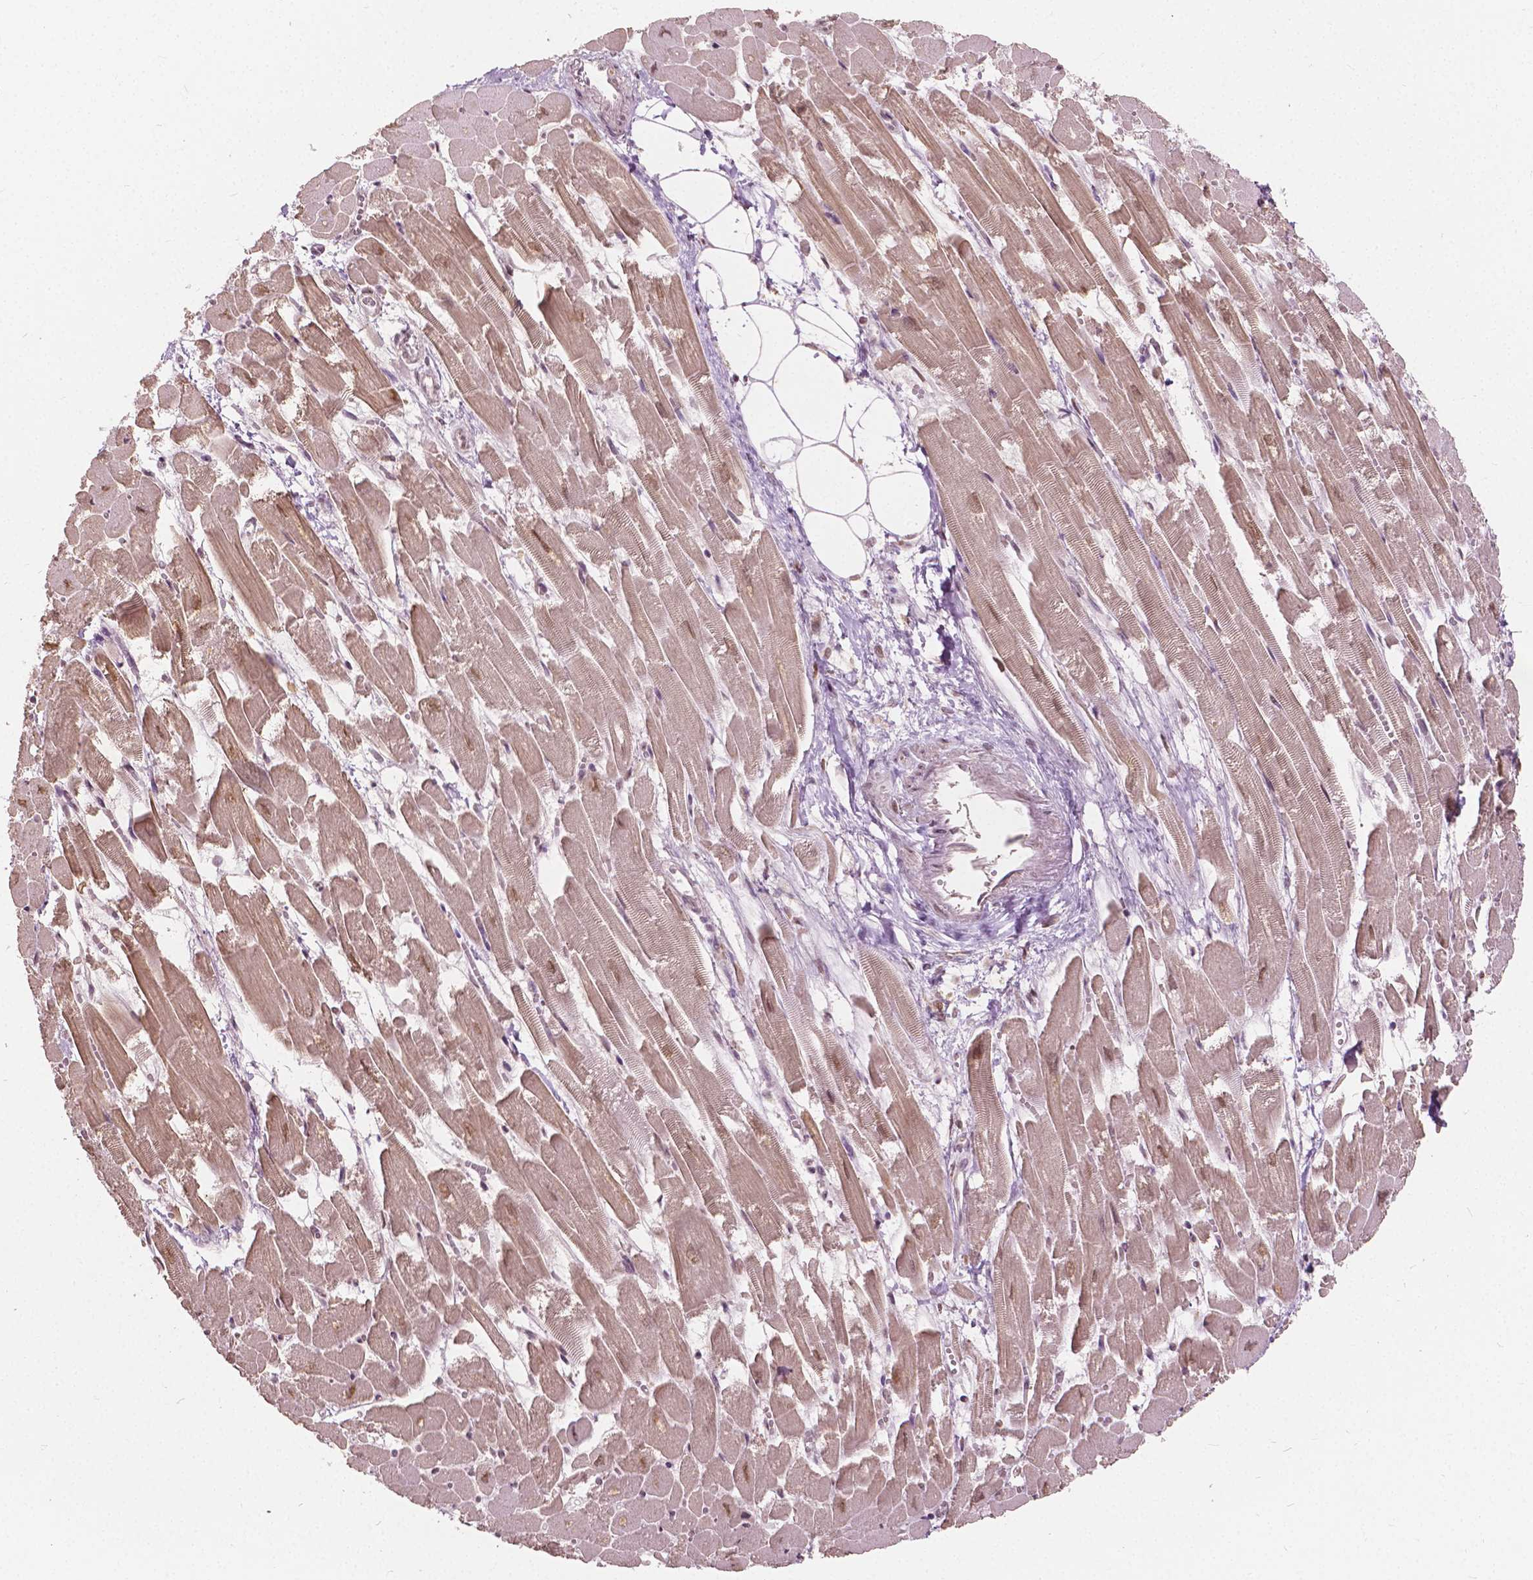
{"staining": {"intensity": "moderate", "quantity": ">75%", "location": "cytoplasmic/membranous,nuclear"}, "tissue": "heart muscle", "cell_type": "Cardiomyocytes", "image_type": "normal", "snomed": [{"axis": "morphology", "description": "Normal tissue, NOS"}, {"axis": "topography", "description": "Heart"}], "caption": "Immunohistochemistry (IHC) micrograph of unremarkable human heart muscle stained for a protein (brown), which reveals medium levels of moderate cytoplasmic/membranous,nuclear expression in about >75% of cardiomyocytes.", "gene": "HOXA10", "patient": {"sex": "female", "age": 52}}